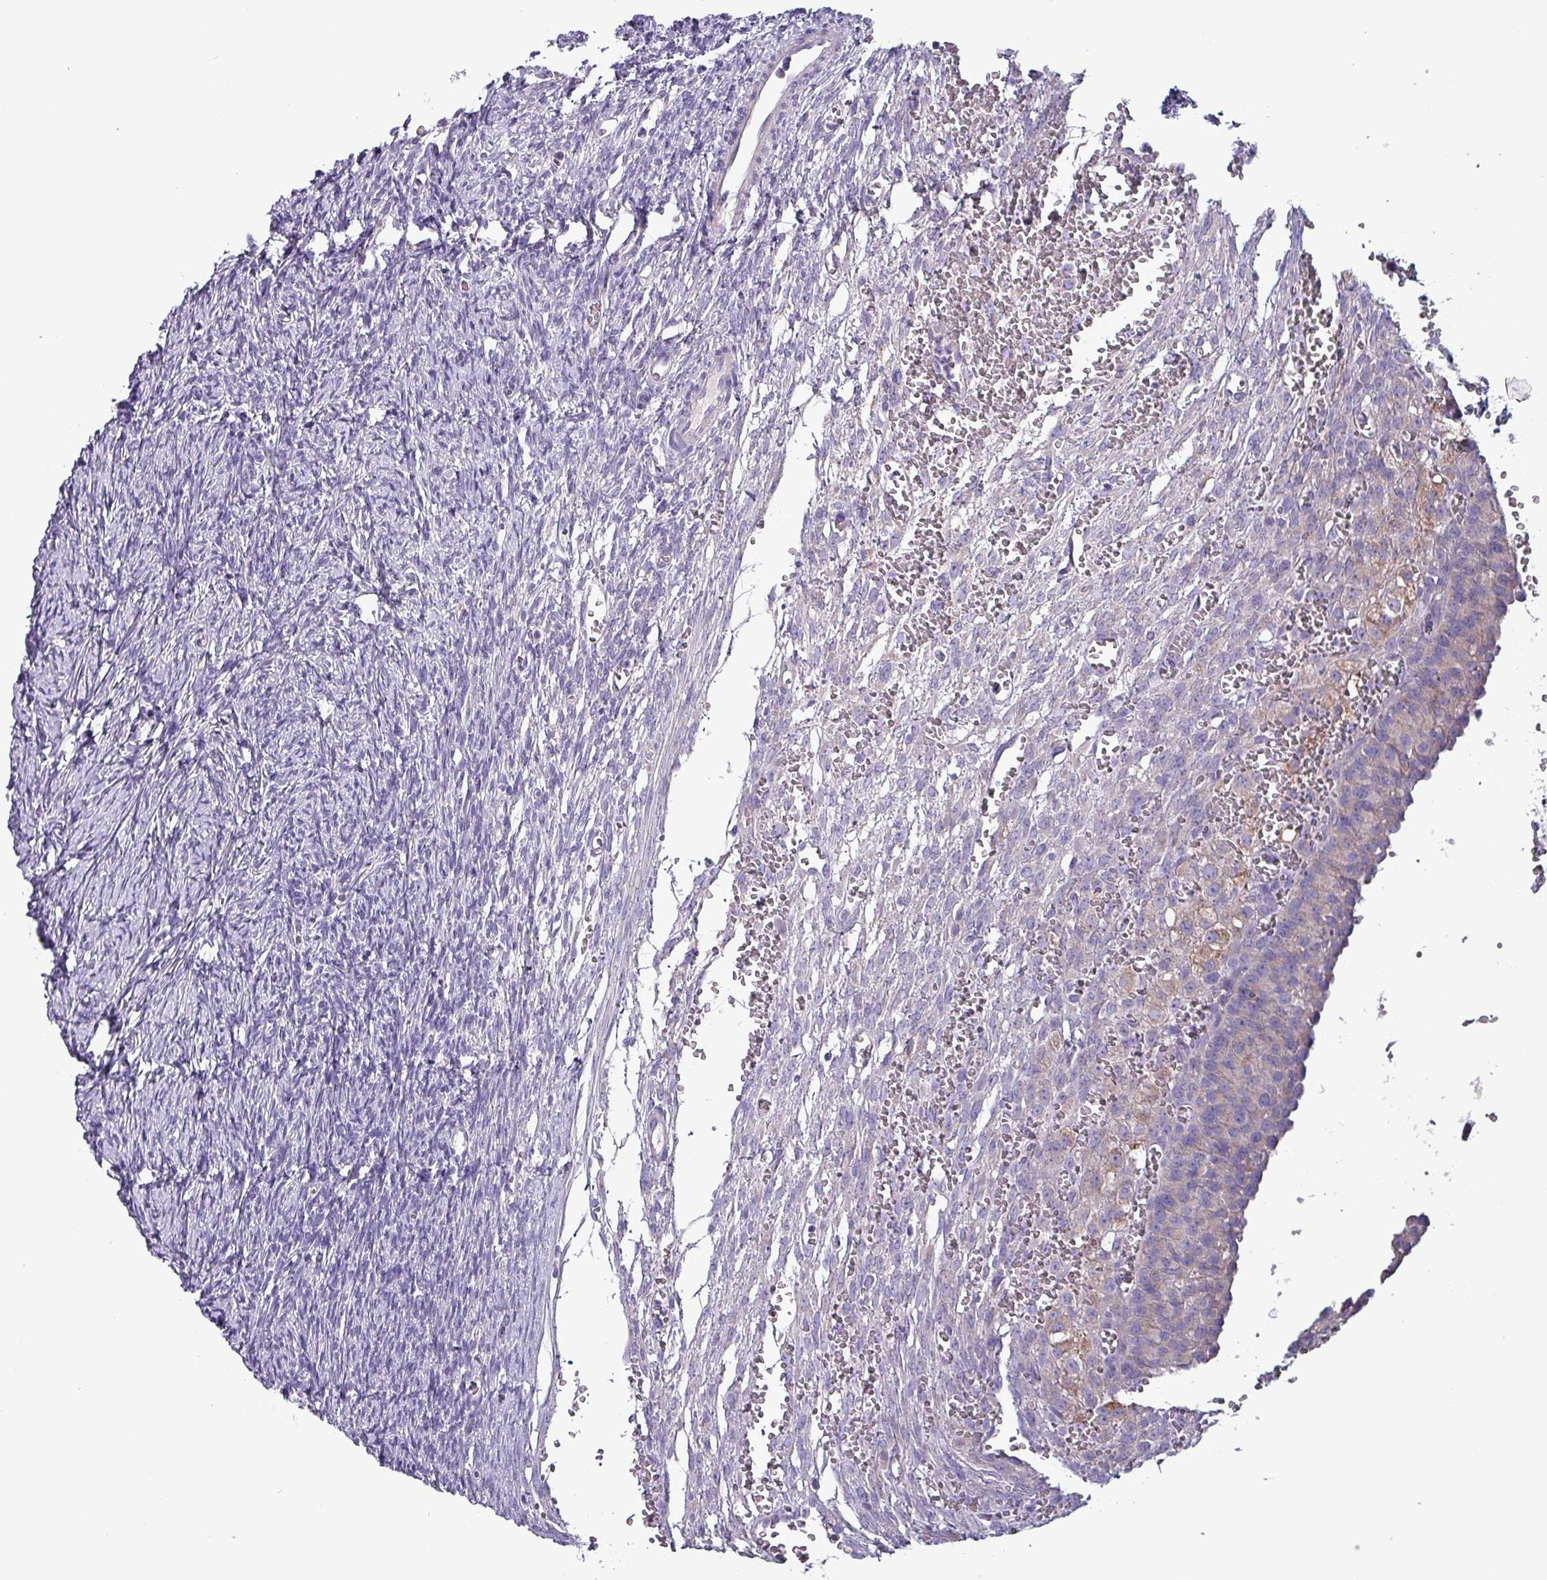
{"staining": {"intensity": "negative", "quantity": "none", "location": "none"}, "tissue": "ovary", "cell_type": "Follicle cells", "image_type": "normal", "snomed": [{"axis": "morphology", "description": "Normal tissue, NOS"}, {"axis": "topography", "description": "Ovary"}], "caption": "An immunohistochemistry (IHC) image of normal ovary is shown. There is no staining in follicle cells of ovary.", "gene": "HSD3B7", "patient": {"sex": "female", "age": 39}}